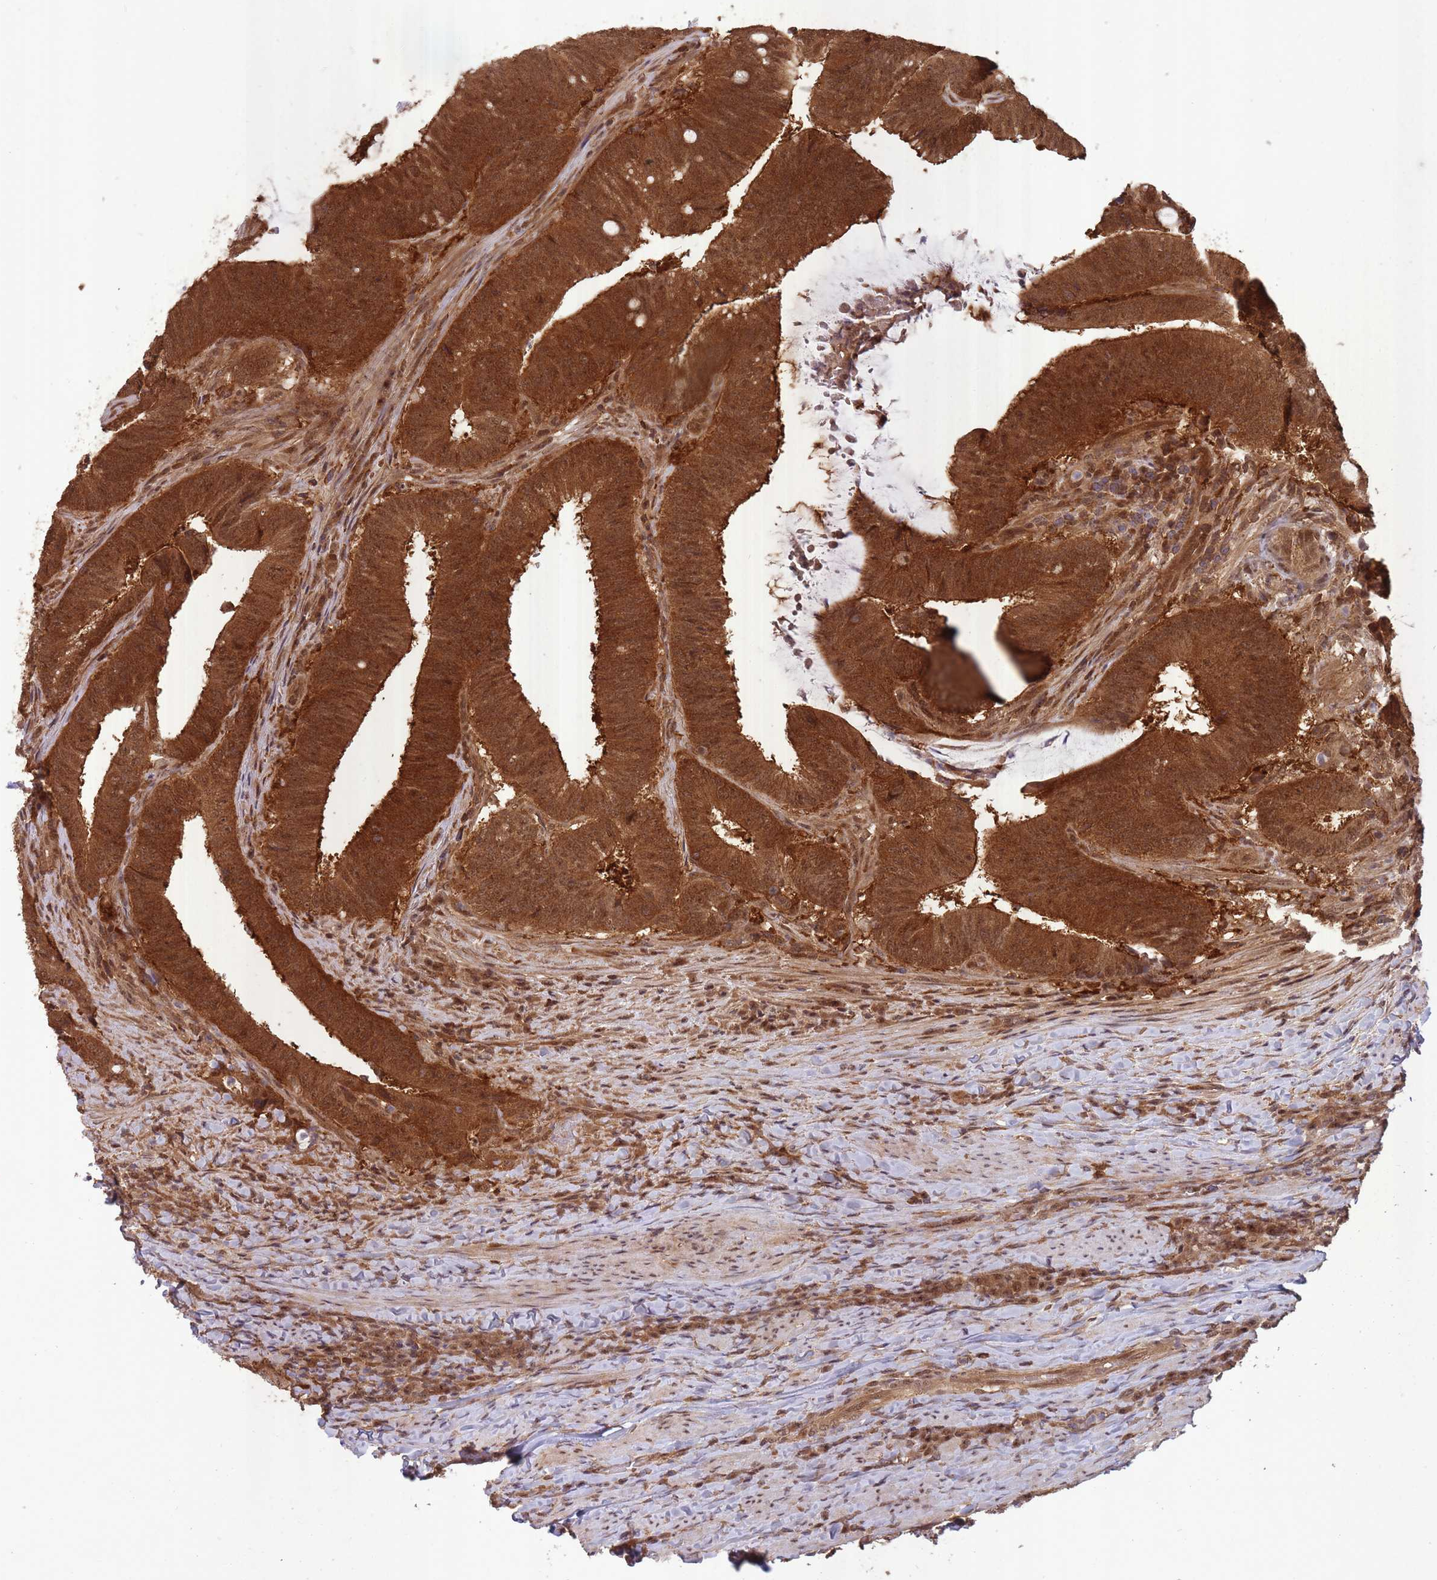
{"staining": {"intensity": "moderate", "quantity": ">75%", "location": "cytoplasmic/membranous"}, "tissue": "colorectal cancer", "cell_type": "Tumor cells", "image_type": "cancer", "snomed": [{"axis": "morphology", "description": "Adenocarcinoma, NOS"}, {"axis": "topography", "description": "Colon"}], "caption": "High-power microscopy captured an immunohistochemistry photomicrograph of colorectal cancer, revealing moderate cytoplasmic/membranous expression in approximately >75% of tumor cells.", "gene": "PPP6R3", "patient": {"sex": "female", "age": 43}}